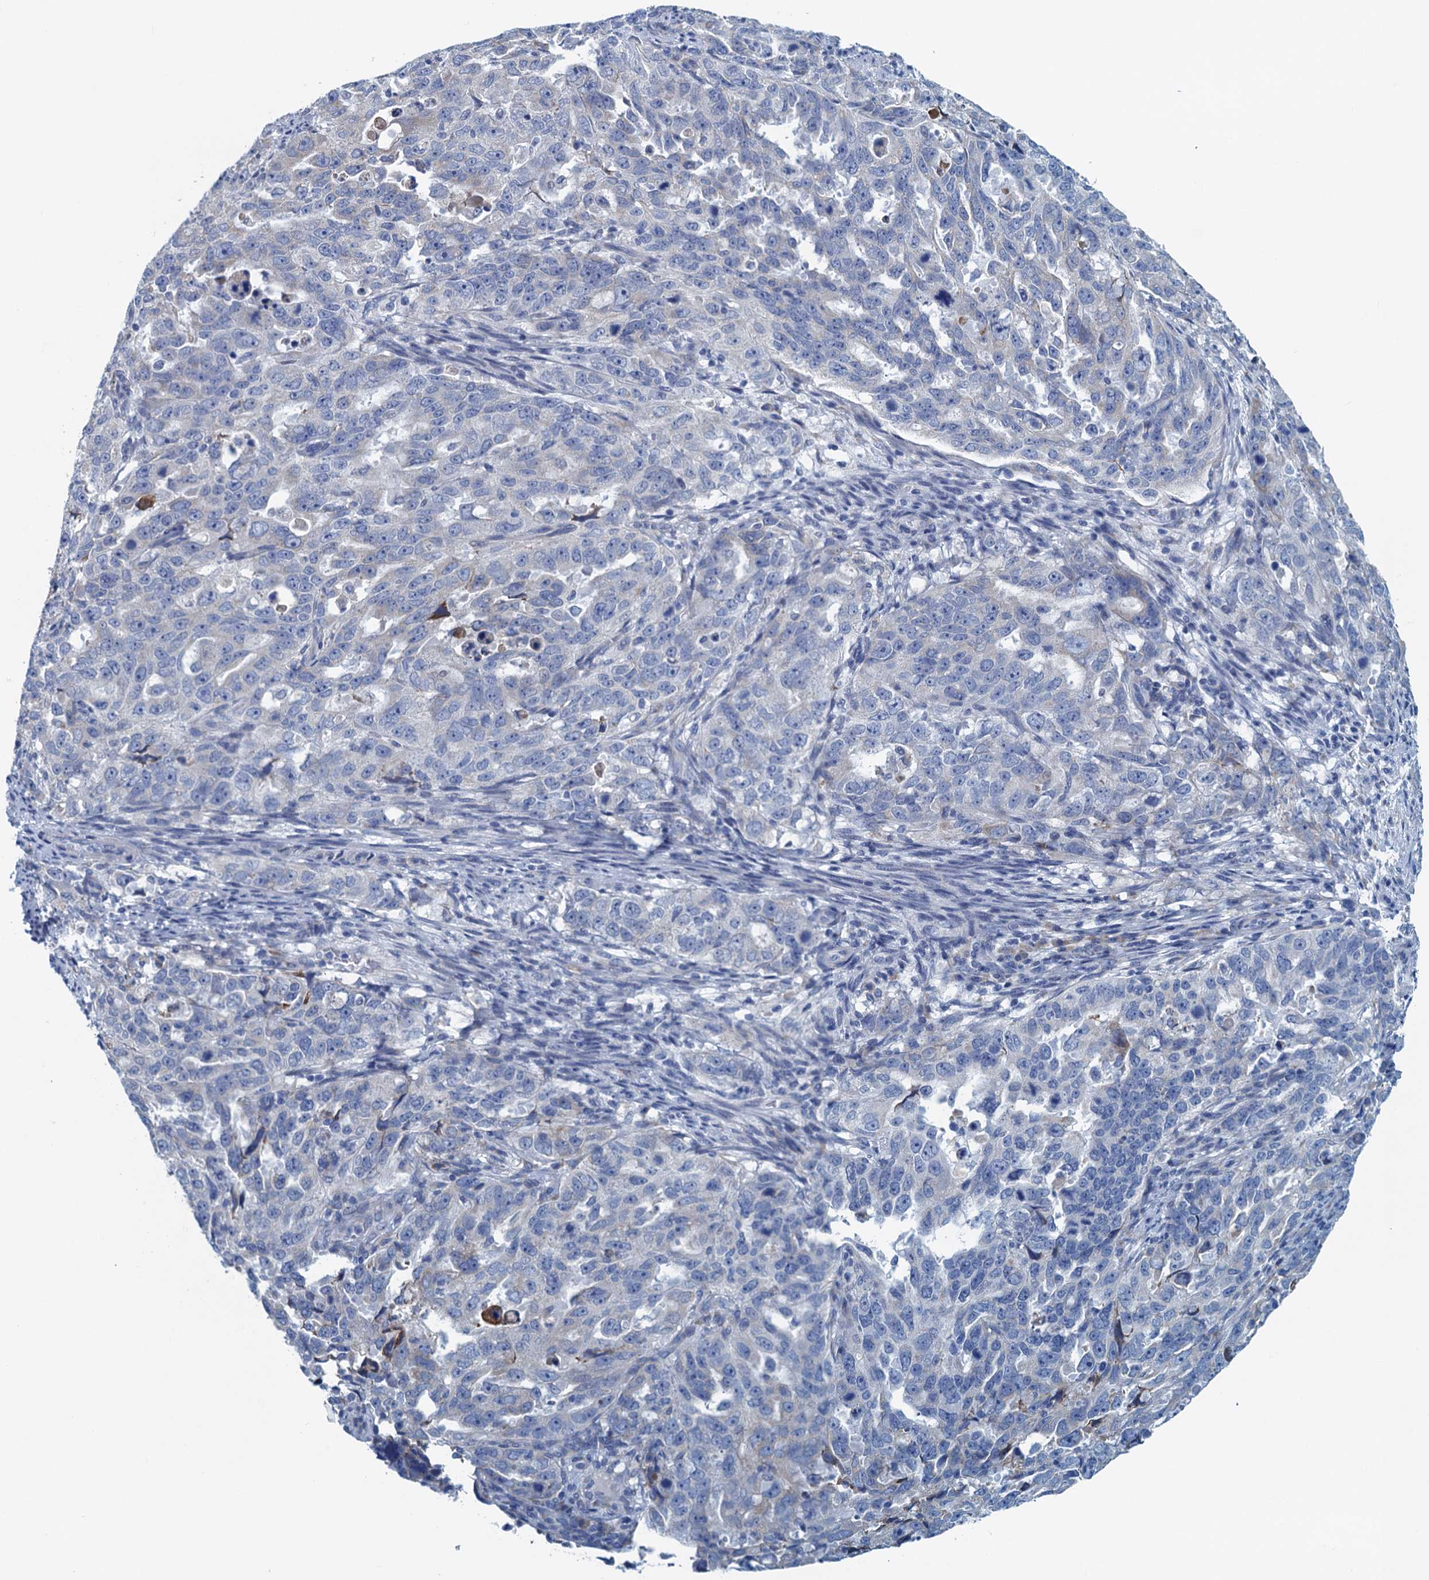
{"staining": {"intensity": "negative", "quantity": "none", "location": "none"}, "tissue": "endometrial cancer", "cell_type": "Tumor cells", "image_type": "cancer", "snomed": [{"axis": "morphology", "description": "Adenocarcinoma, NOS"}, {"axis": "topography", "description": "Endometrium"}], "caption": "Tumor cells show no significant staining in endometrial cancer (adenocarcinoma).", "gene": "C10orf88", "patient": {"sex": "female", "age": 65}}